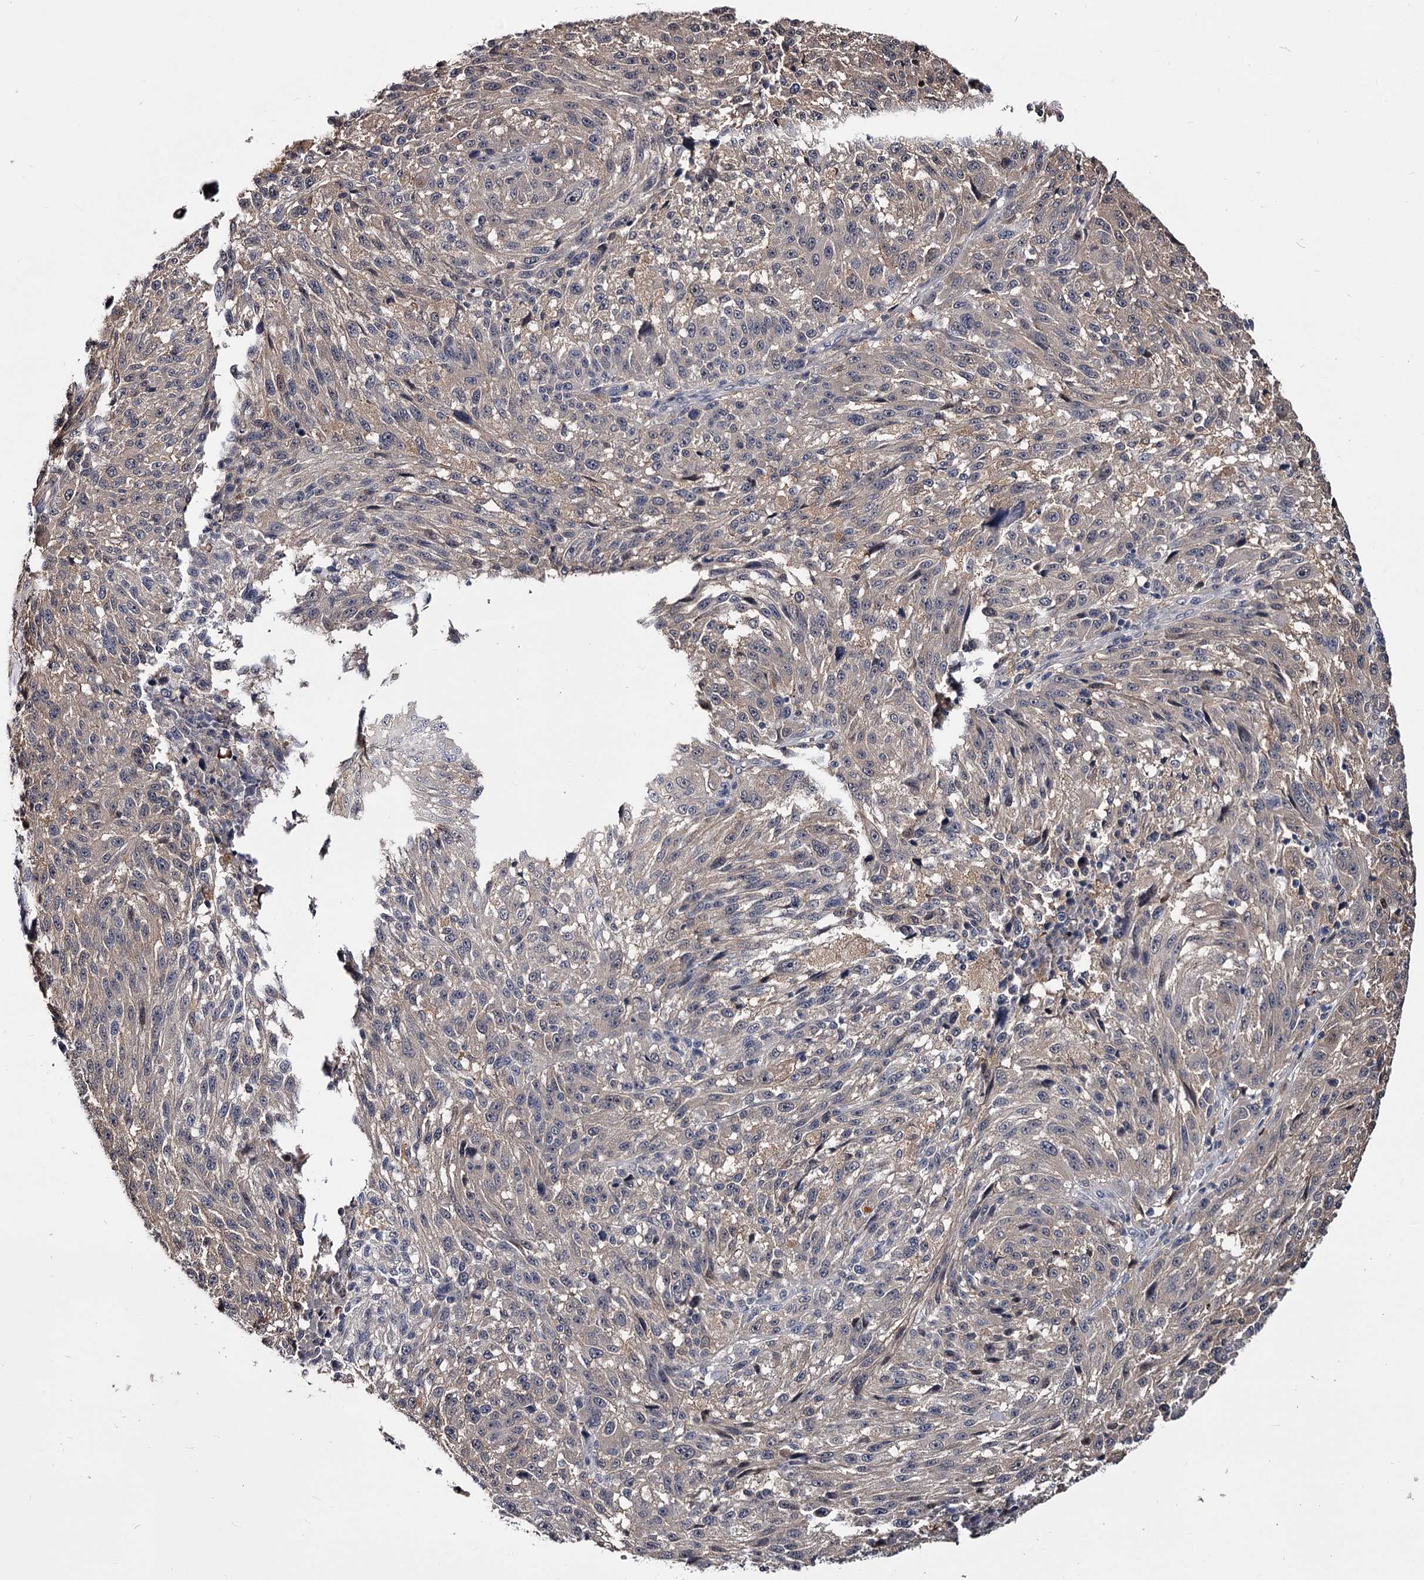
{"staining": {"intensity": "weak", "quantity": "<25%", "location": "cytoplasmic/membranous"}, "tissue": "melanoma", "cell_type": "Tumor cells", "image_type": "cancer", "snomed": [{"axis": "morphology", "description": "Malignant melanoma, NOS"}, {"axis": "topography", "description": "Skin"}], "caption": "This image is of melanoma stained with immunohistochemistry to label a protein in brown with the nuclei are counter-stained blue. There is no expression in tumor cells.", "gene": "GSTO1", "patient": {"sex": "male", "age": 53}}